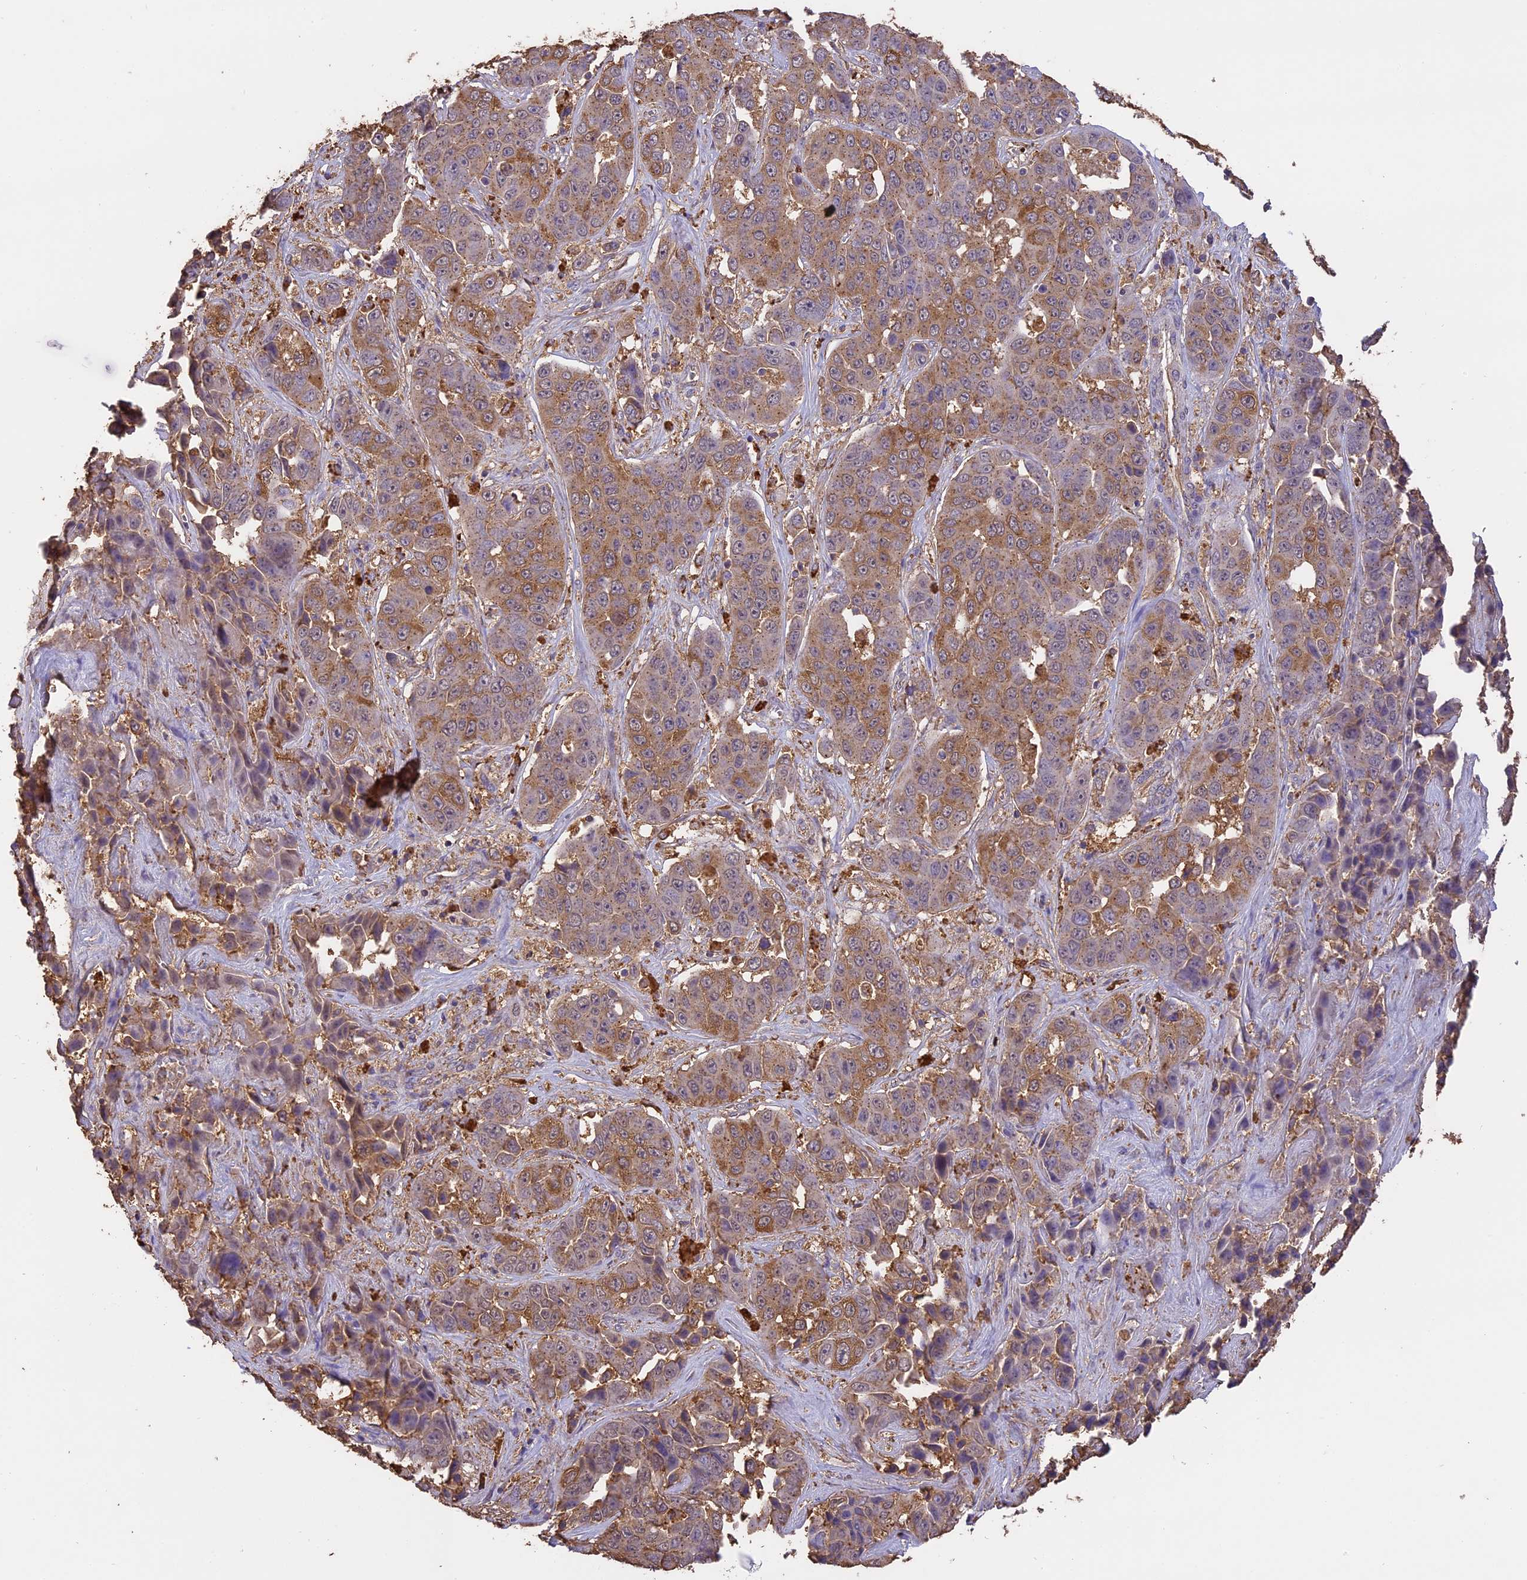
{"staining": {"intensity": "moderate", "quantity": "25%-75%", "location": "cytoplasmic/membranous"}, "tissue": "liver cancer", "cell_type": "Tumor cells", "image_type": "cancer", "snomed": [{"axis": "morphology", "description": "Cholangiocarcinoma"}, {"axis": "topography", "description": "Liver"}], "caption": "Brown immunohistochemical staining in cholangiocarcinoma (liver) exhibits moderate cytoplasmic/membranous positivity in about 25%-75% of tumor cells.", "gene": "ARHGAP19", "patient": {"sex": "female", "age": 52}}